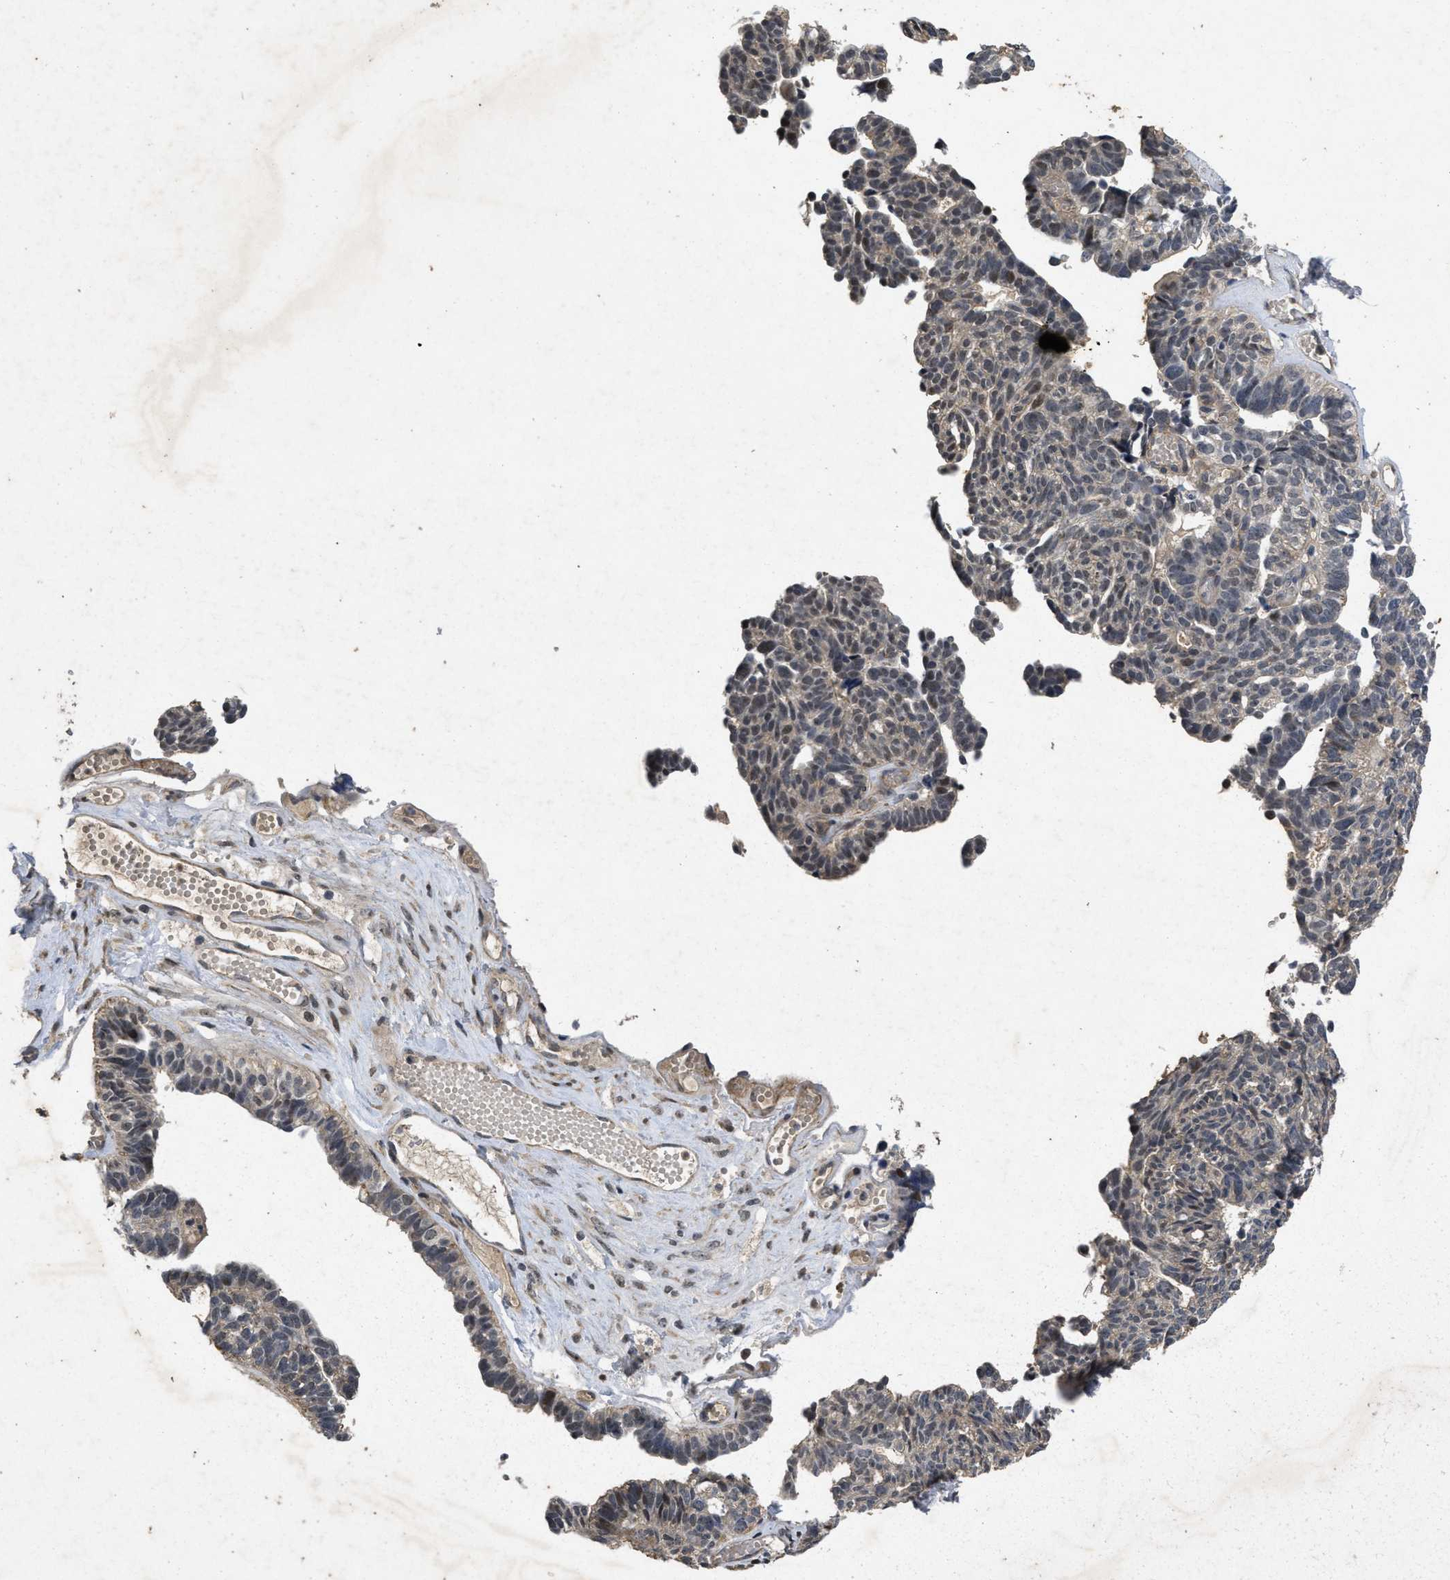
{"staining": {"intensity": "moderate", "quantity": "<25%", "location": "nuclear"}, "tissue": "ovarian cancer", "cell_type": "Tumor cells", "image_type": "cancer", "snomed": [{"axis": "morphology", "description": "Cystadenocarcinoma, serous, NOS"}, {"axis": "topography", "description": "Ovary"}], "caption": "Moderate nuclear expression is present in about <25% of tumor cells in serous cystadenocarcinoma (ovarian). (IHC, brightfield microscopy, high magnification).", "gene": "PAPOLG", "patient": {"sex": "female", "age": 79}}